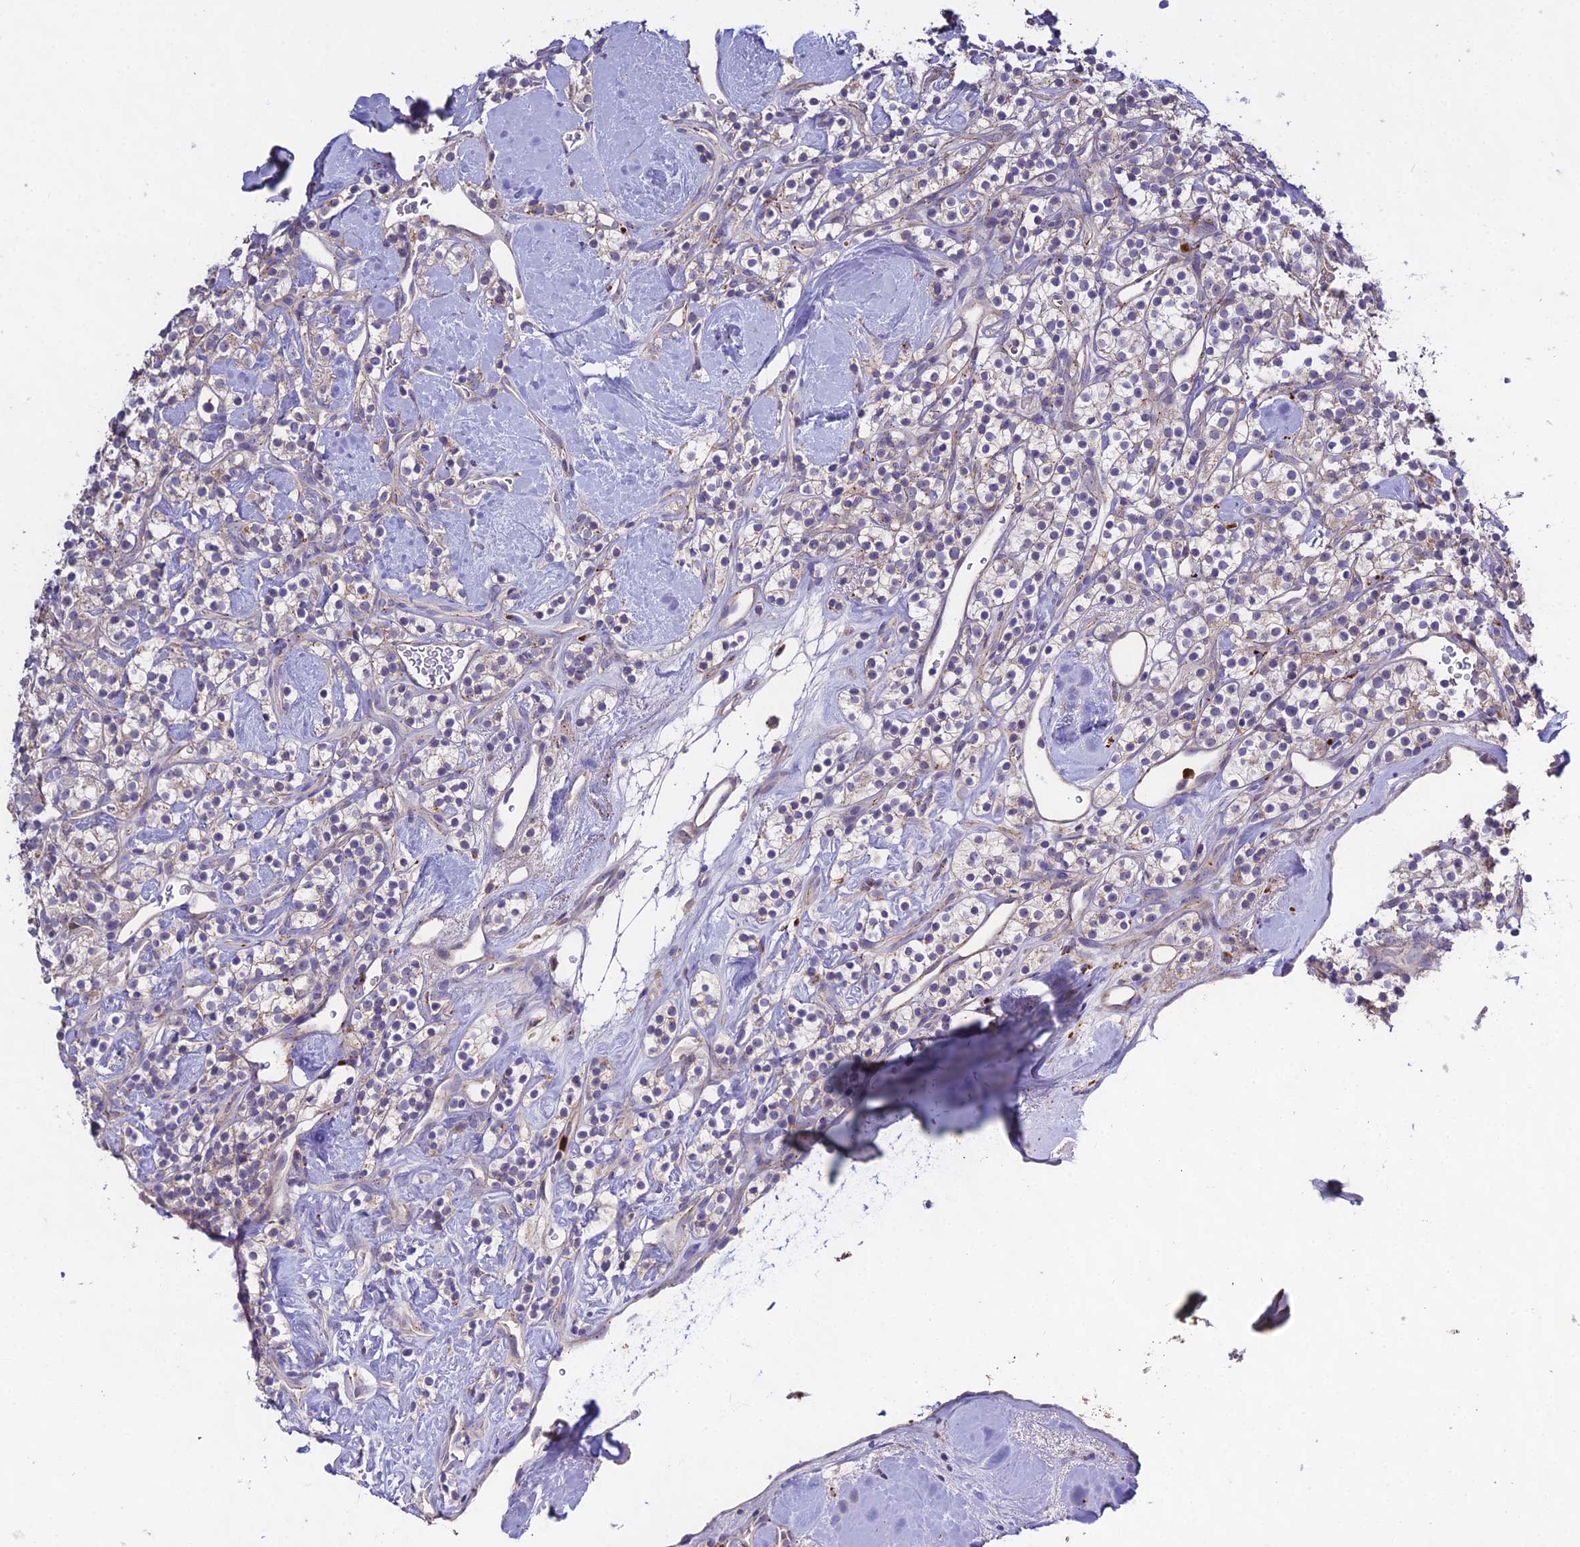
{"staining": {"intensity": "negative", "quantity": "none", "location": "none"}, "tissue": "renal cancer", "cell_type": "Tumor cells", "image_type": "cancer", "snomed": [{"axis": "morphology", "description": "Adenocarcinoma, NOS"}, {"axis": "topography", "description": "Kidney"}], "caption": "Renal cancer stained for a protein using immunohistochemistry reveals no staining tumor cells.", "gene": "EID2", "patient": {"sex": "male", "age": 77}}